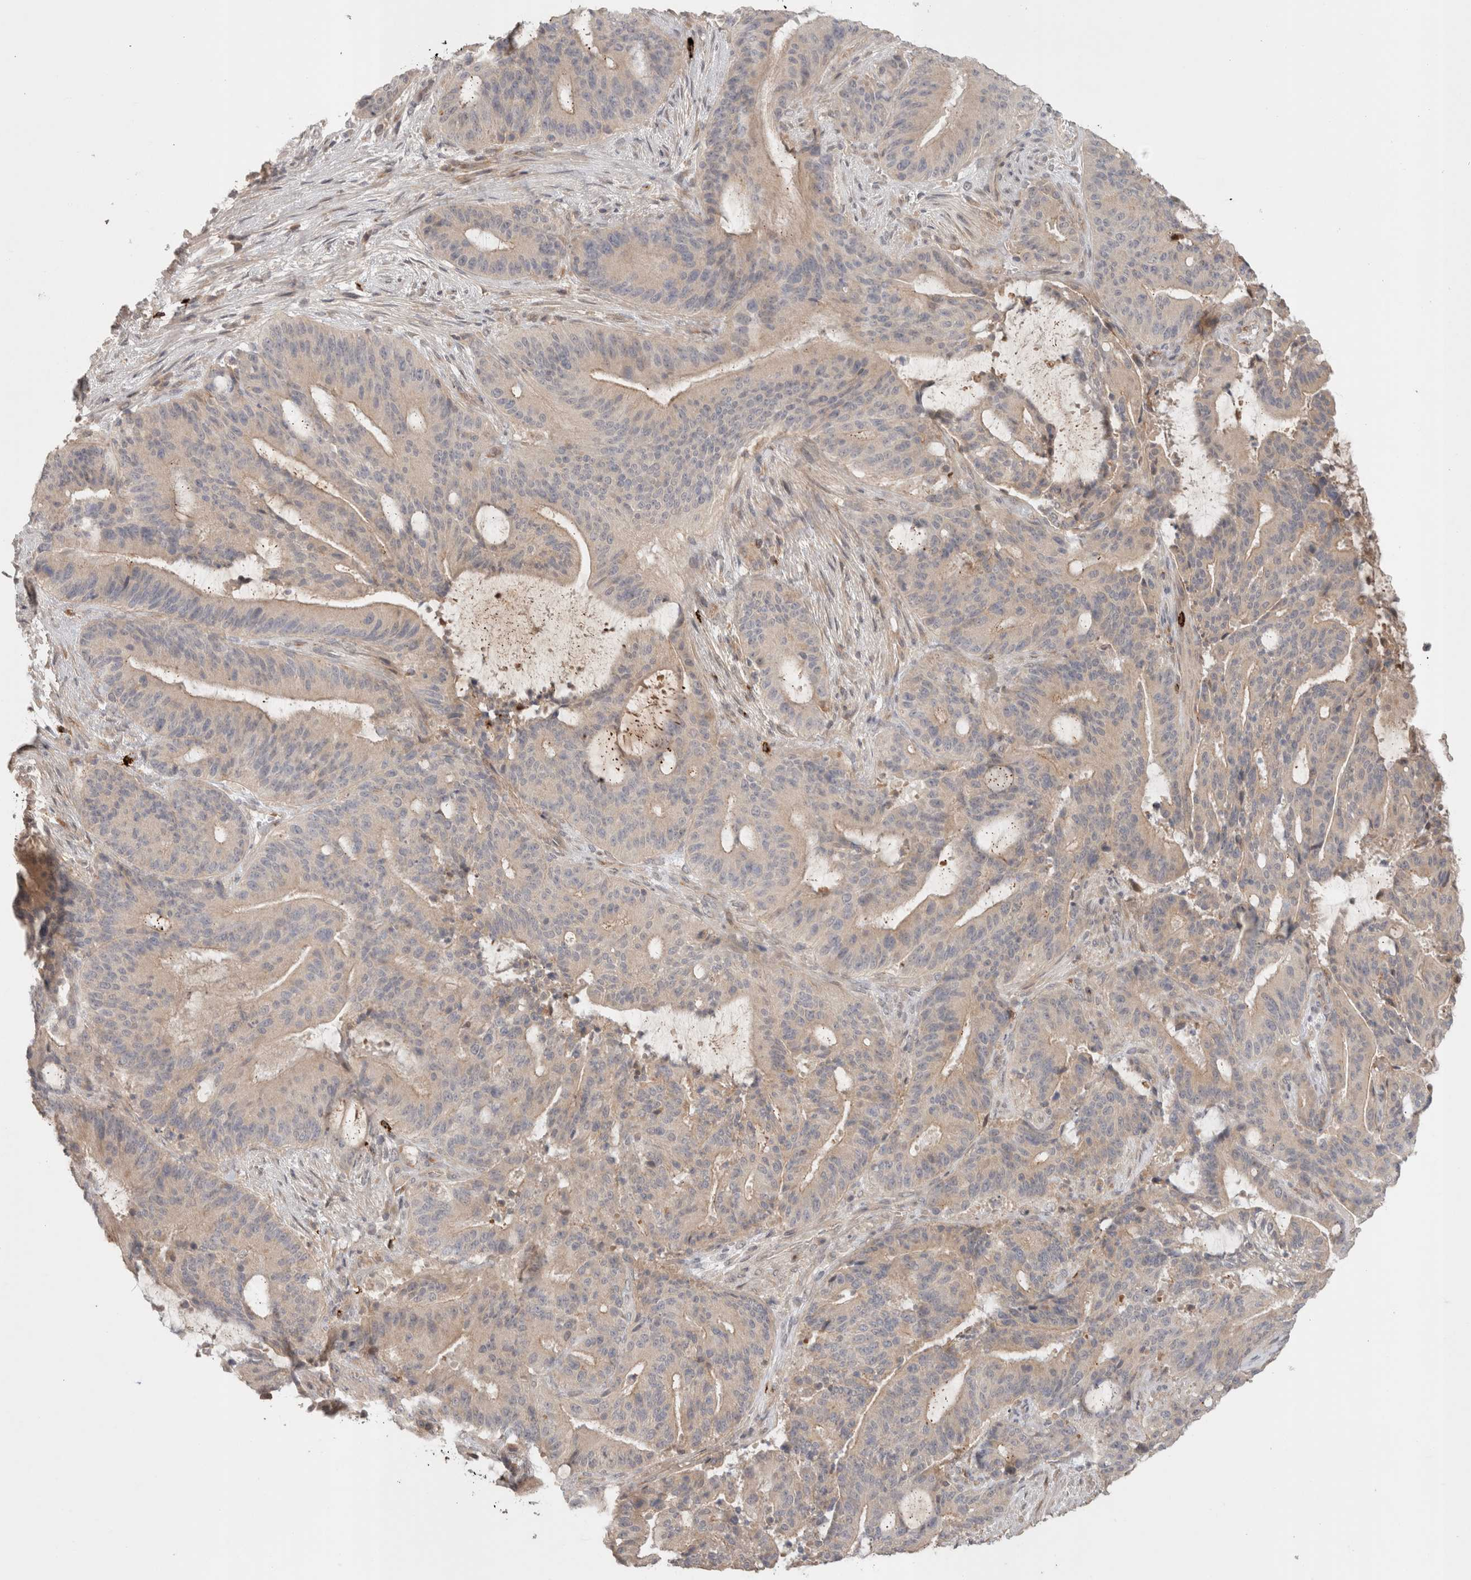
{"staining": {"intensity": "negative", "quantity": "none", "location": "none"}, "tissue": "liver cancer", "cell_type": "Tumor cells", "image_type": "cancer", "snomed": [{"axis": "morphology", "description": "Normal tissue, NOS"}, {"axis": "morphology", "description": "Cholangiocarcinoma"}, {"axis": "topography", "description": "Liver"}, {"axis": "topography", "description": "Peripheral nerve tissue"}], "caption": "Immunohistochemistry (IHC) of human liver cholangiocarcinoma displays no staining in tumor cells.", "gene": "HSPG2", "patient": {"sex": "female", "age": 73}}